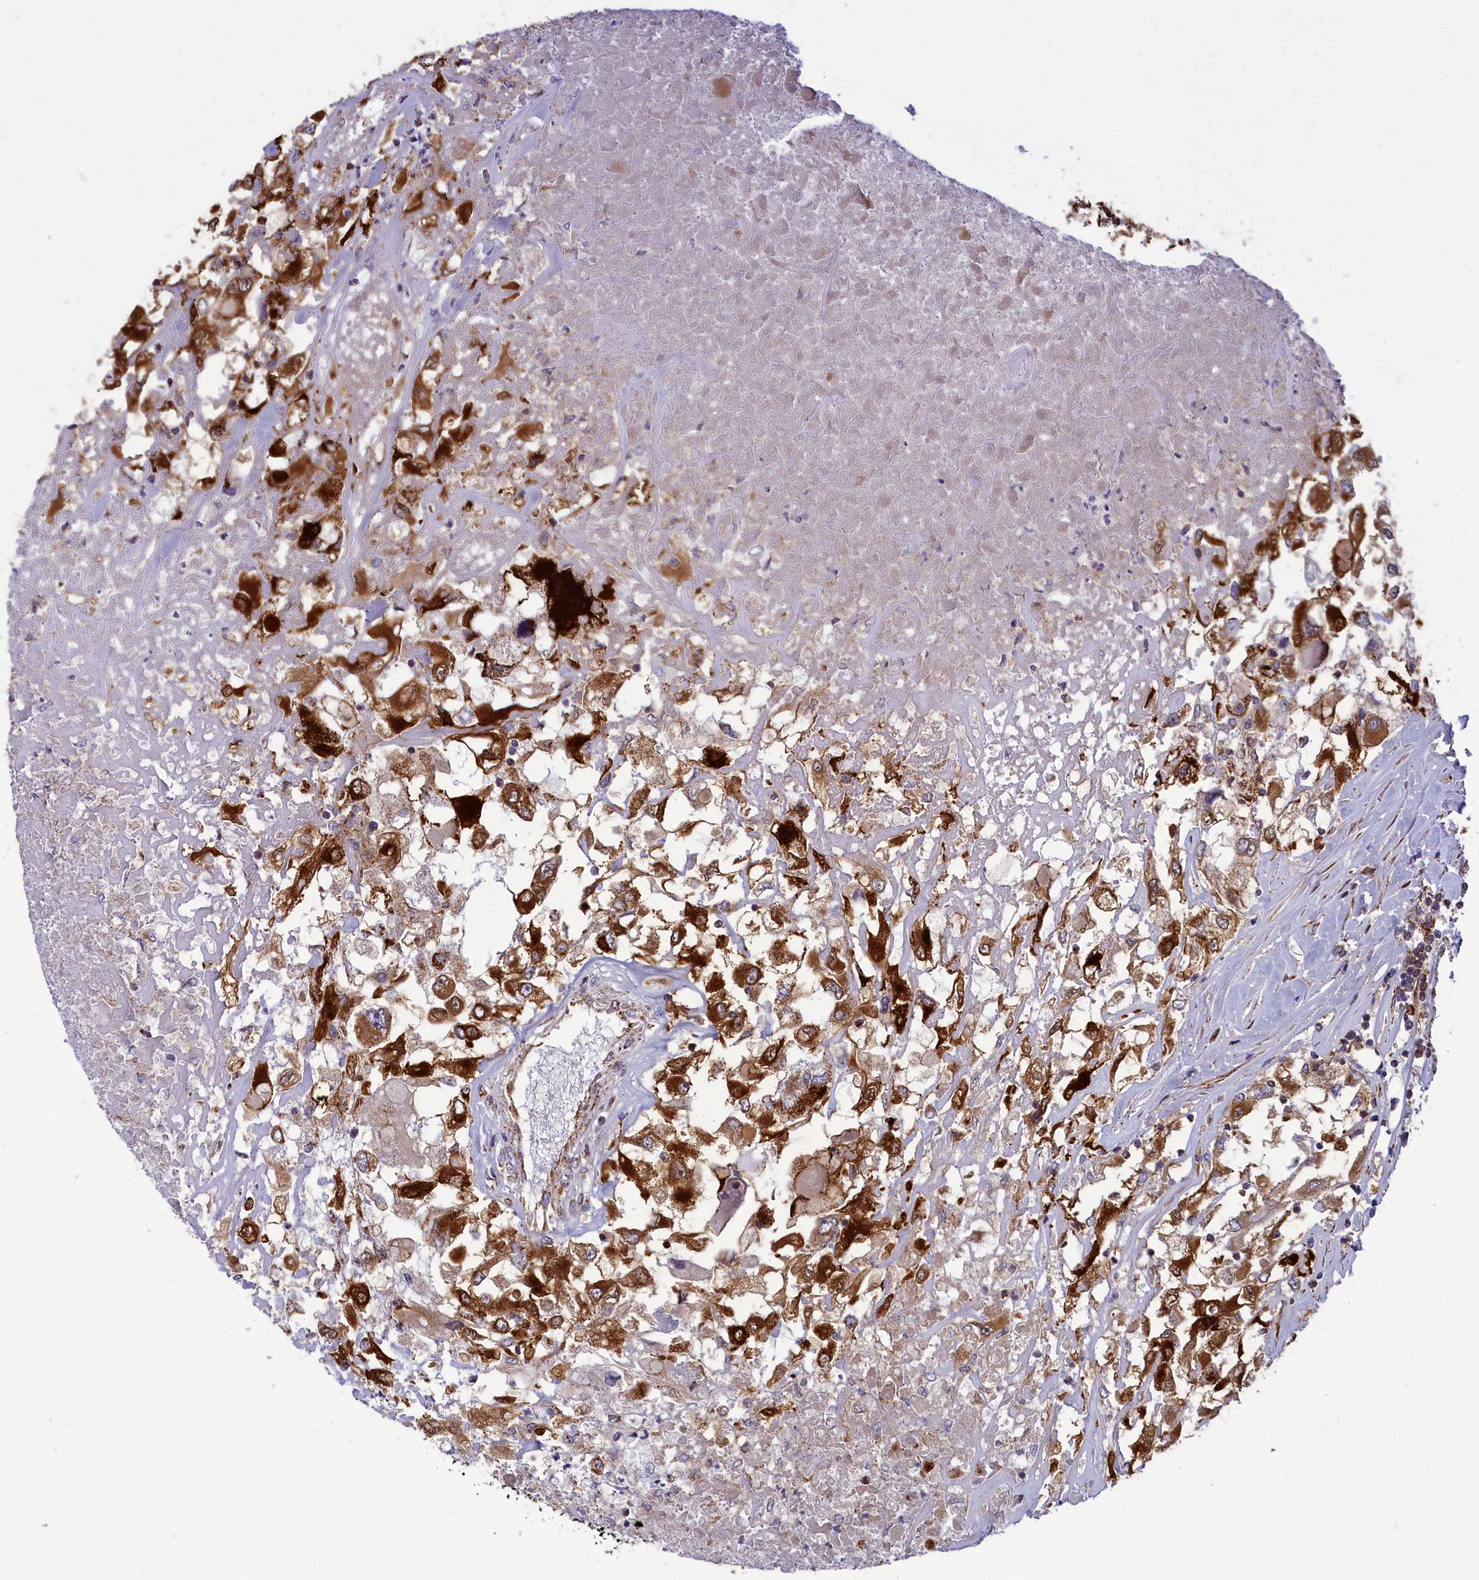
{"staining": {"intensity": "strong", "quantity": ">75%", "location": "cytoplasmic/membranous"}, "tissue": "renal cancer", "cell_type": "Tumor cells", "image_type": "cancer", "snomed": [{"axis": "morphology", "description": "Adenocarcinoma, NOS"}, {"axis": "topography", "description": "Kidney"}], "caption": "This is an image of immunohistochemistry (IHC) staining of renal adenocarcinoma, which shows strong expression in the cytoplasmic/membranous of tumor cells.", "gene": "ISOC2", "patient": {"sex": "female", "age": 52}}